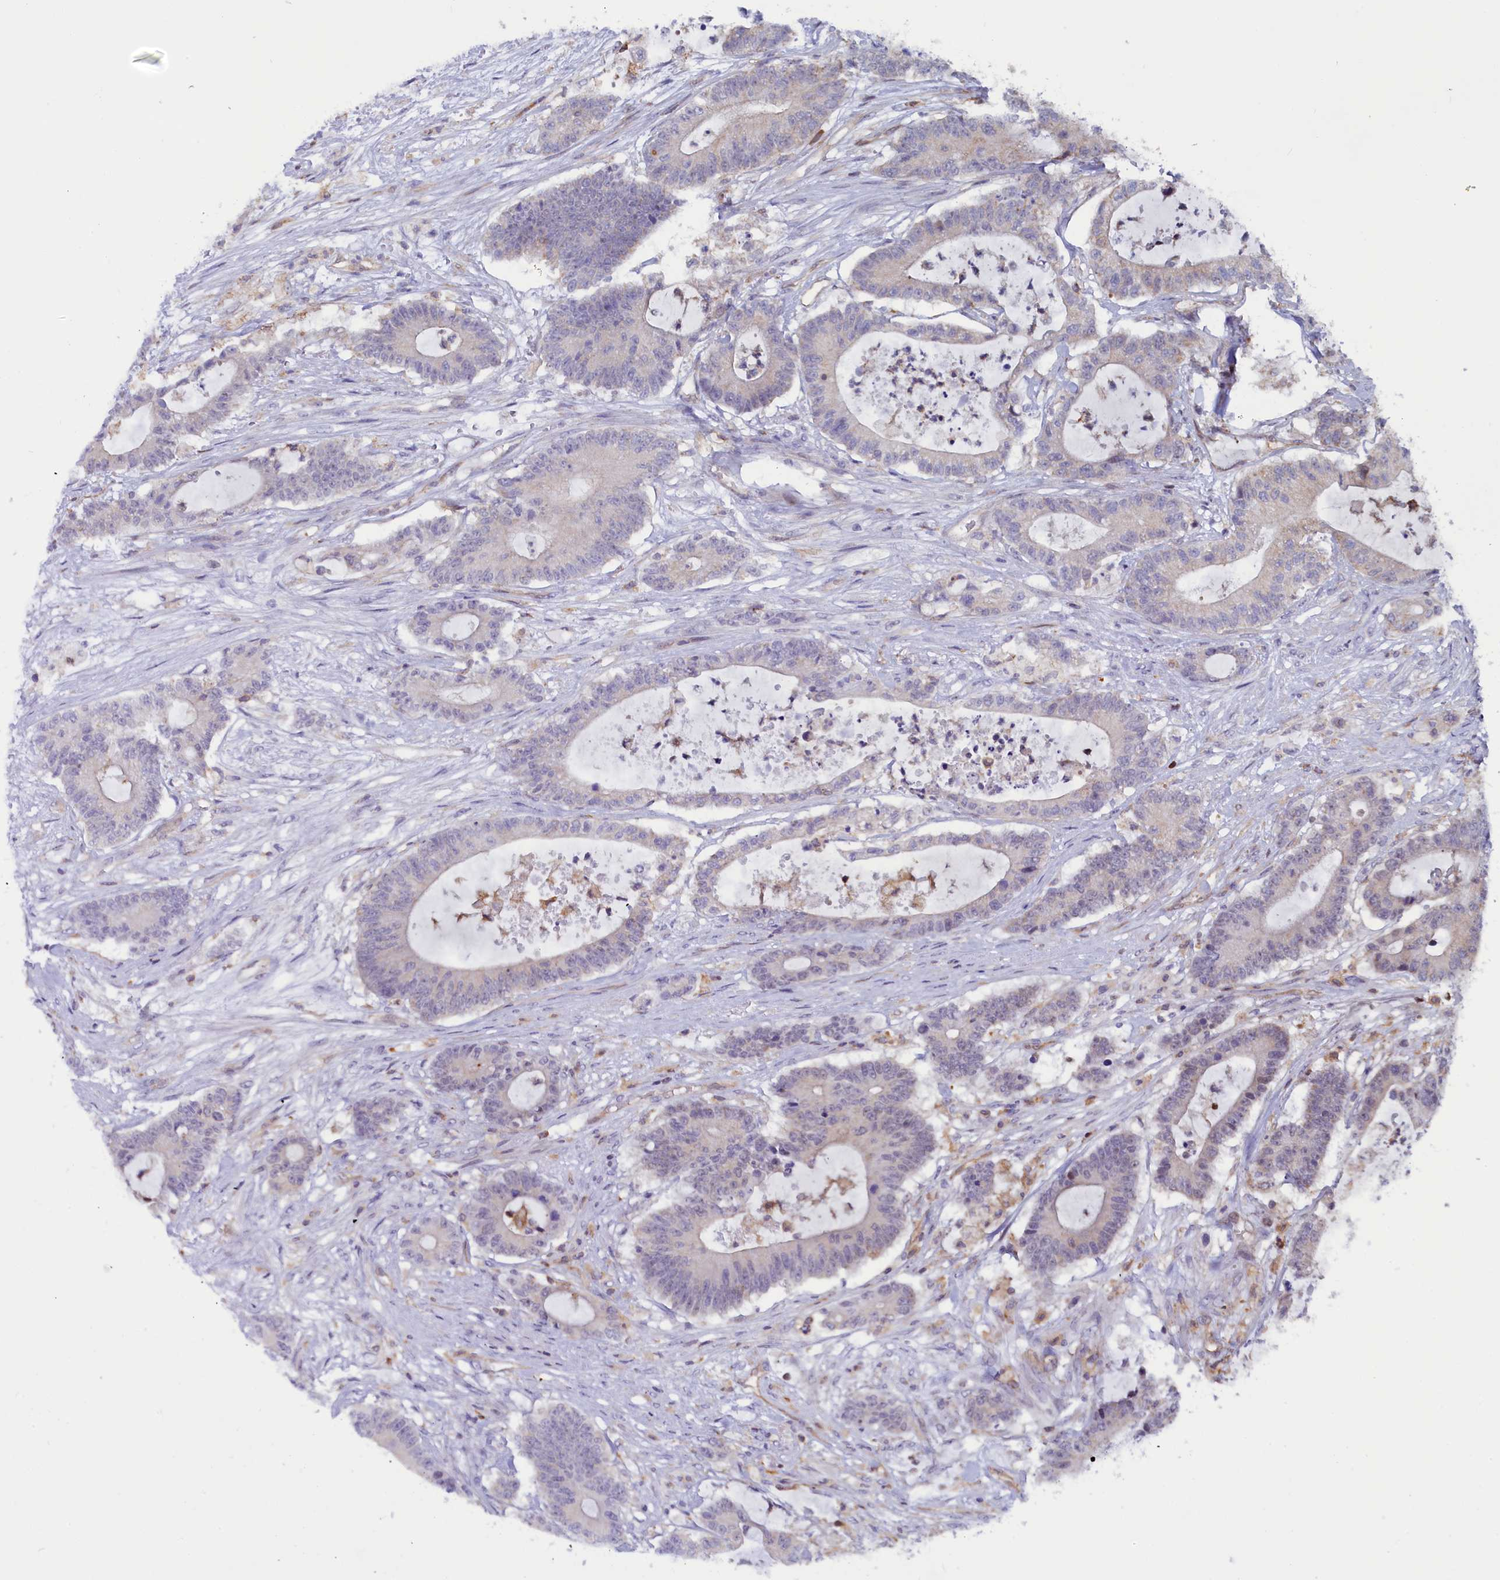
{"staining": {"intensity": "negative", "quantity": "none", "location": "none"}, "tissue": "colorectal cancer", "cell_type": "Tumor cells", "image_type": "cancer", "snomed": [{"axis": "morphology", "description": "Adenocarcinoma, NOS"}, {"axis": "topography", "description": "Colon"}], "caption": "Tumor cells show no significant expression in colorectal cancer (adenocarcinoma).", "gene": "CIAPIN1", "patient": {"sex": "female", "age": 84}}